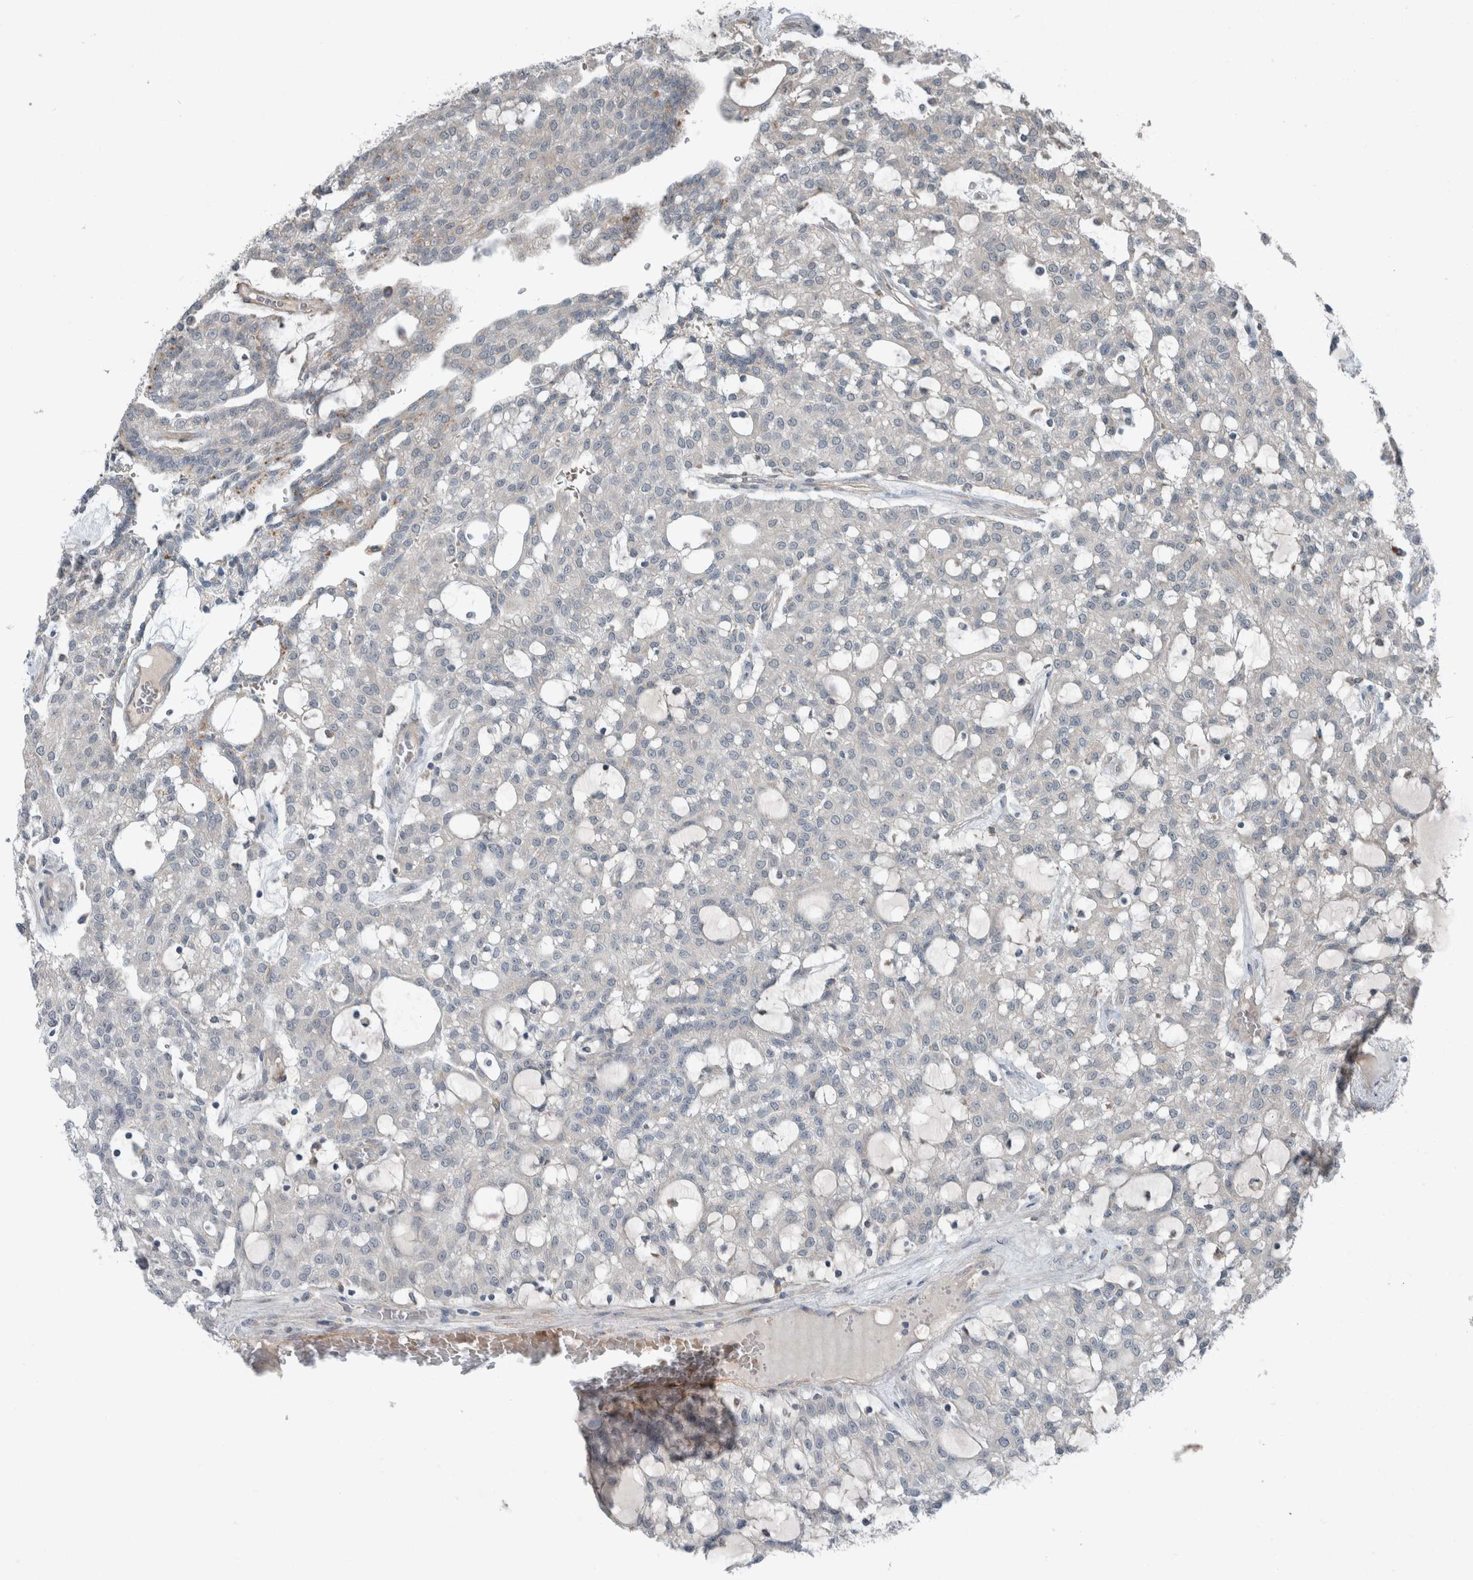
{"staining": {"intensity": "negative", "quantity": "none", "location": "none"}, "tissue": "renal cancer", "cell_type": "Tumor cells", "image_type": "cancer", "snomed": [{"axis": "morphology", "description": "Adenocarcinoma, NOS"}, {"axis": "topography", "description": "Kidney"}], "caption": "Tumor cells are negative for brown protein staining in renal cancer (adenocarcinoma).", "gene": "JADE2", "patient": {"sex": "male", "age": 63}}